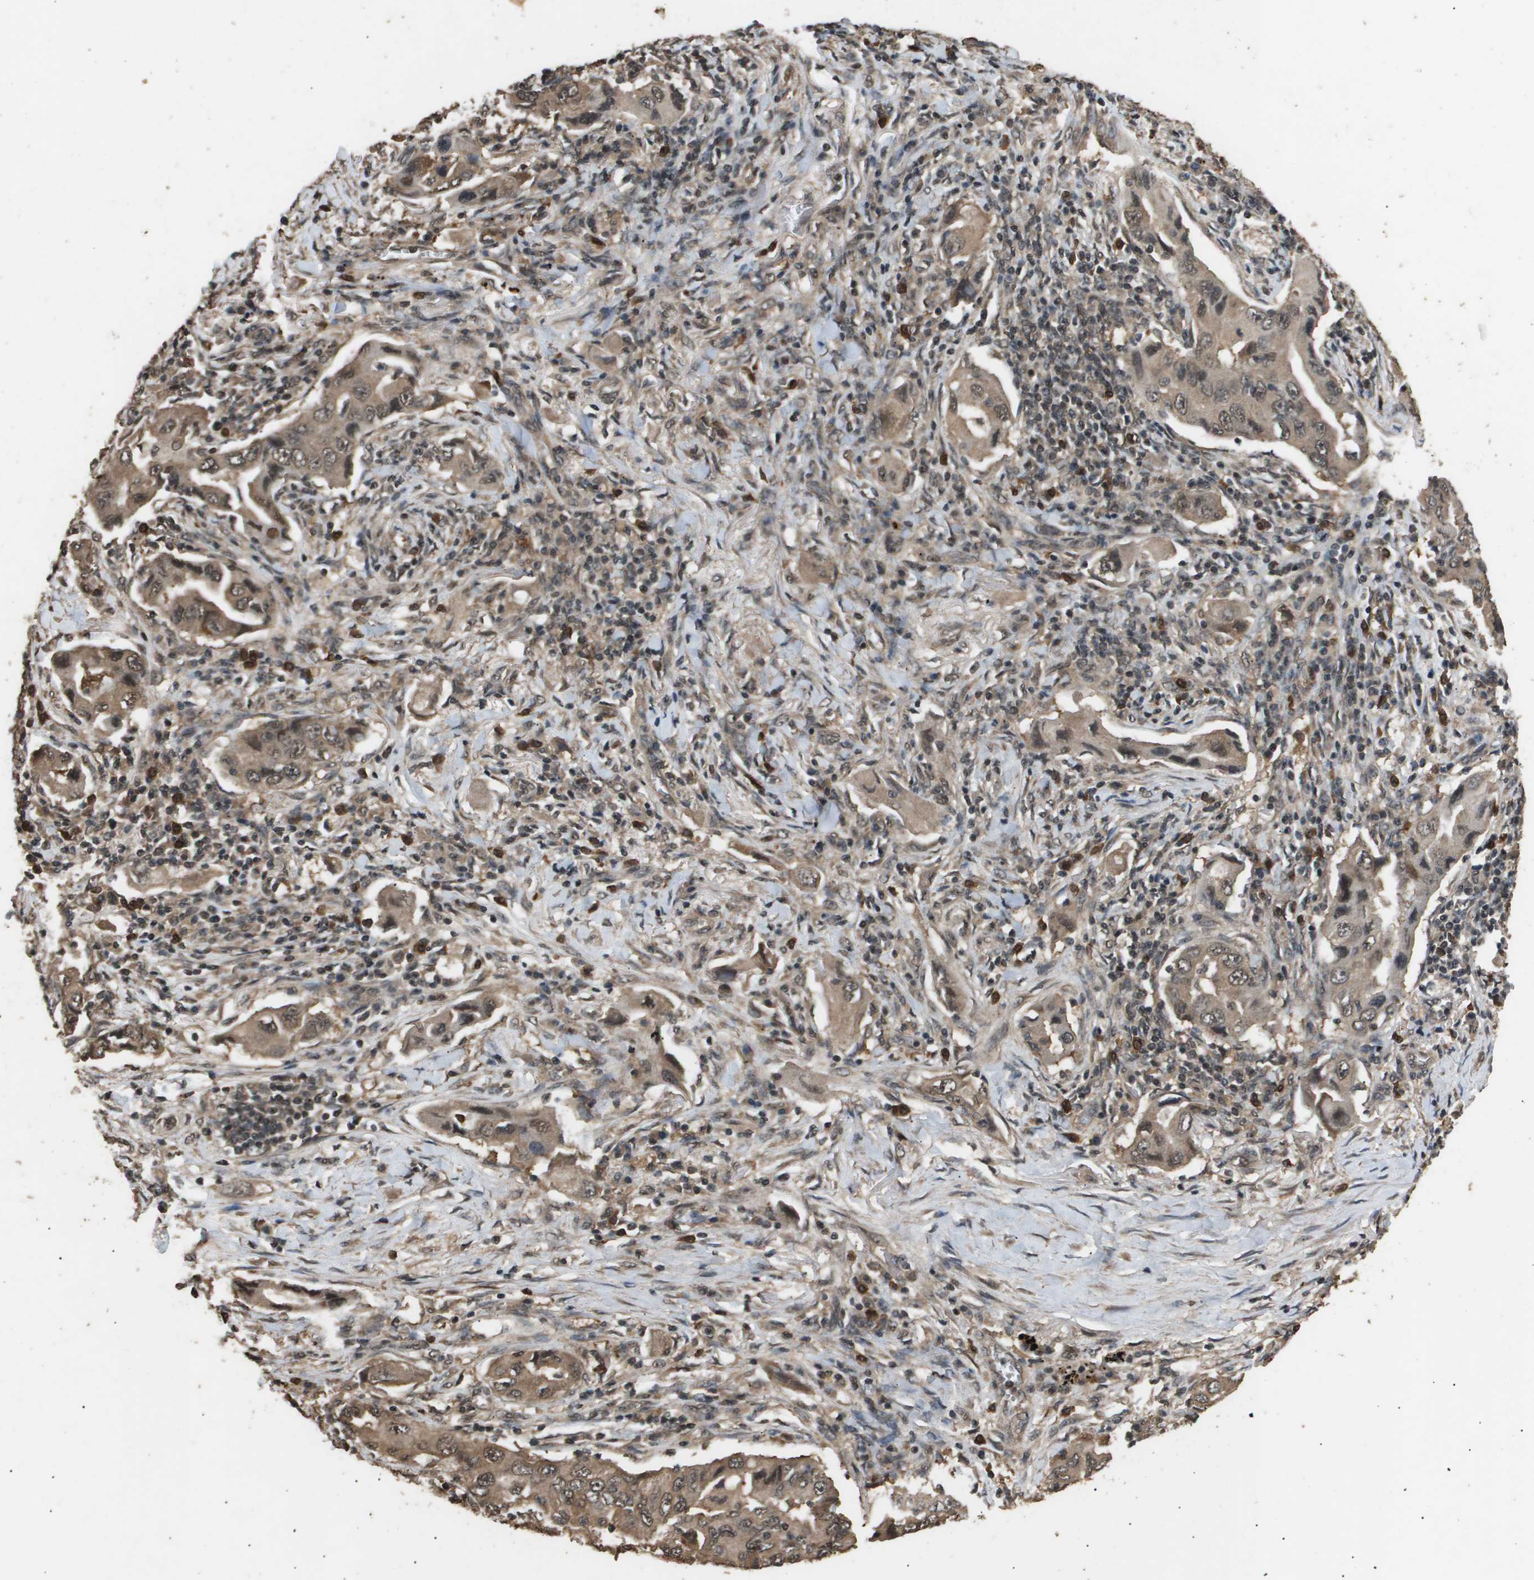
{"staining": {"intensity": "weak", "quantity": ">75%", "location": "cytoplasmic/membranous,nuclear"}, "tissue": "lung cancer", "cell_type": "Tumor cells", "image_type": "cancer", "snomed": [{"axis": "morphology", "description": "Adenocarcinoma, NOS"}, {"axis": "topography", "description": "Lung"}], "caption": "Brown immunohistochemical staining in lung adenocarcinoma reveals weak cytoplasmic/membranous and nuclear expression in approximately >75% of tumor cells.", "gene": "ING1", "patient": {"sex": "female", "age": 65}}